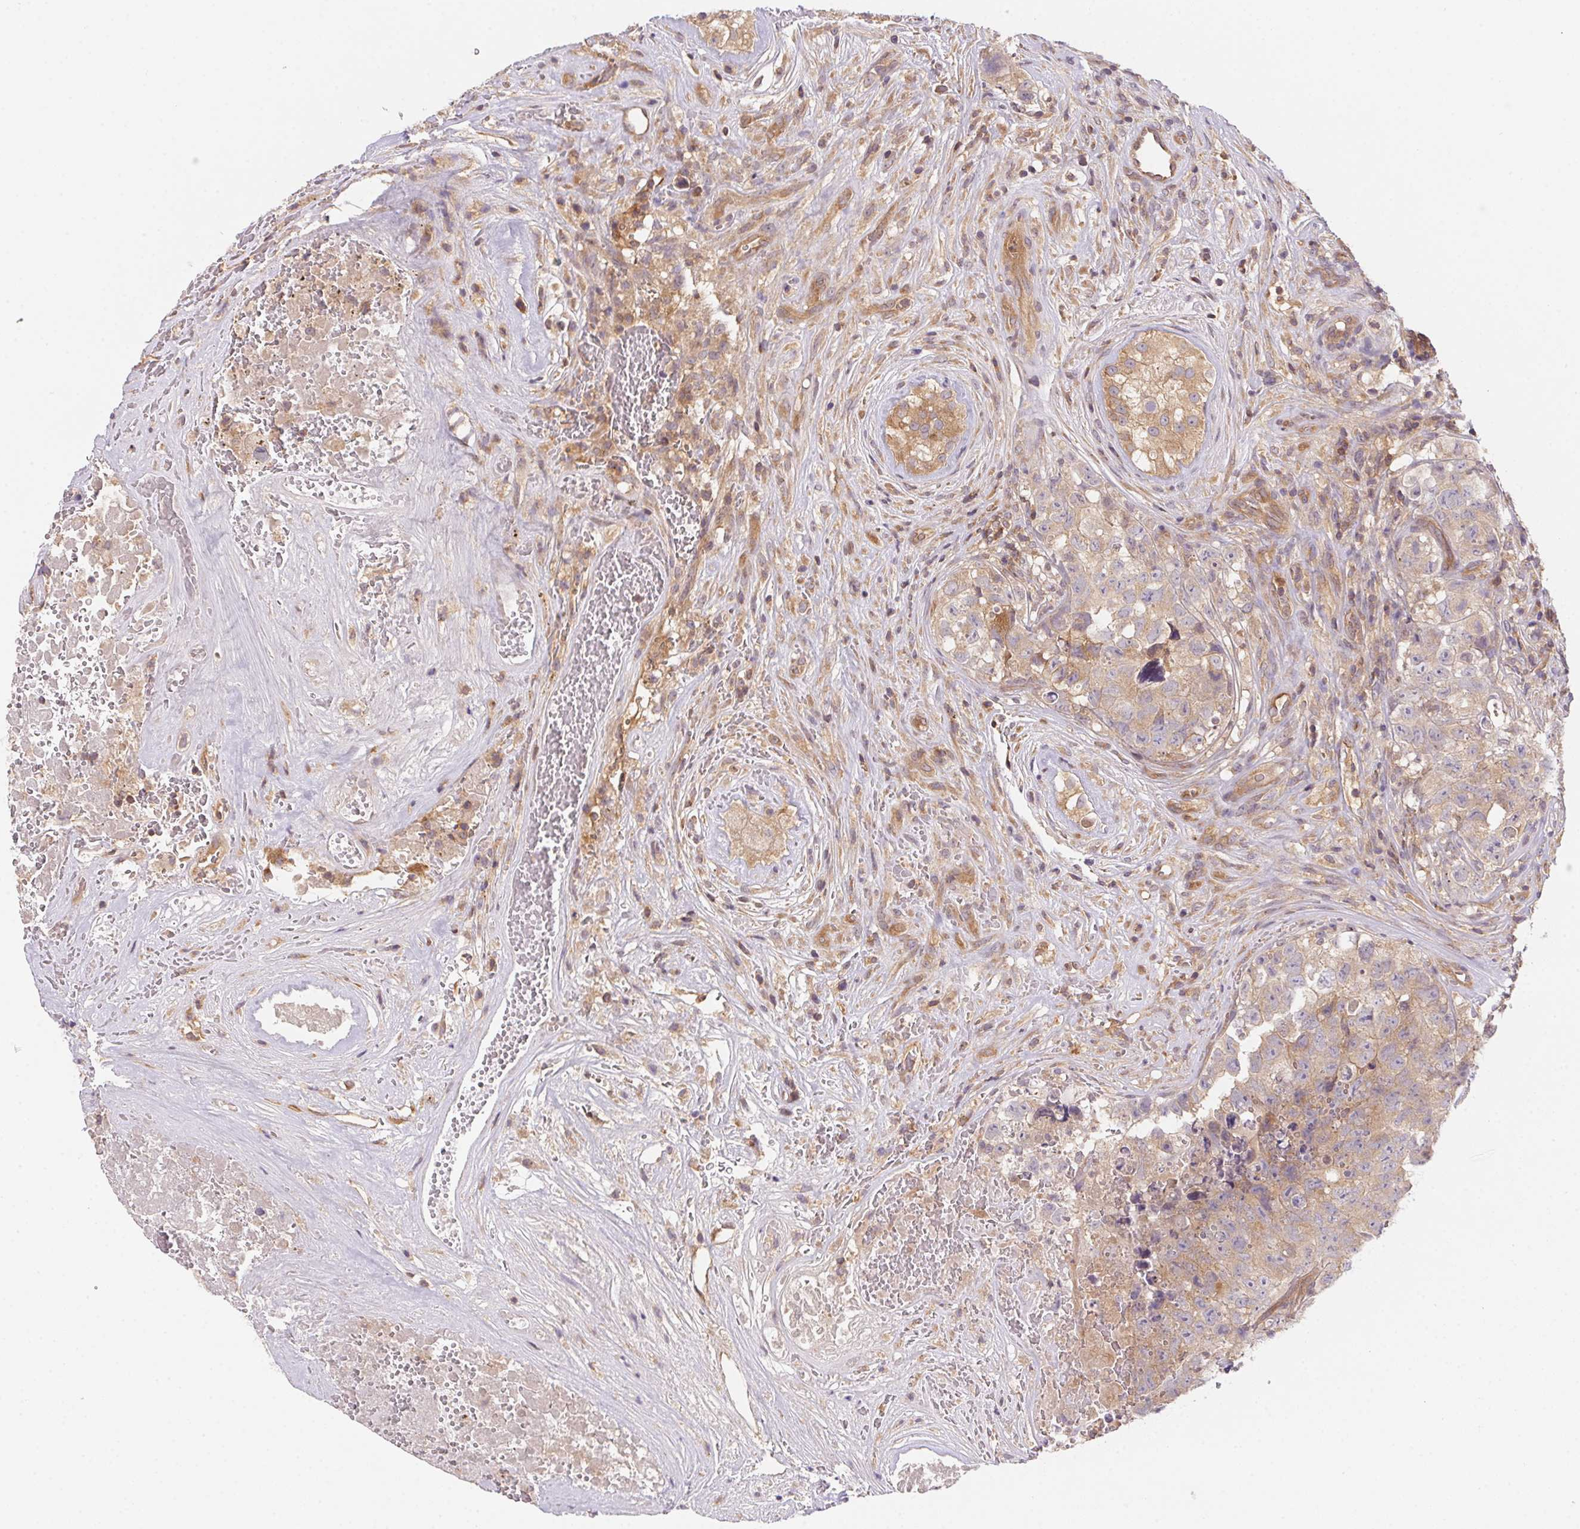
{"staining": {"intensity": "weak", "quantity": "25%-75%", "location": "cytoplasmic/membranous"}, "tissue": "testis cancer", "cell_type": "Tumor cells", "image_type": "cancer", "snomed": [{"axis": "morphology", "description": "Carcinoma, Embryonal, NOS"}, {"axis": "topography", "description": "Testis"}], "caption": "Immunohistochemical staining of embryonal carcinoma (testis) shows low levels of weak cytoplasmic/membranous positivity in about 25%-75% of tumor cells. The staining was performed using DAB (3,3'-diaminobenzidine), with brown indicating positive protein expression. Nuclei are stained blue with hematoxylin.", "gene": "PRKAA1", "patient": {"sex": "male", "age": 18}}